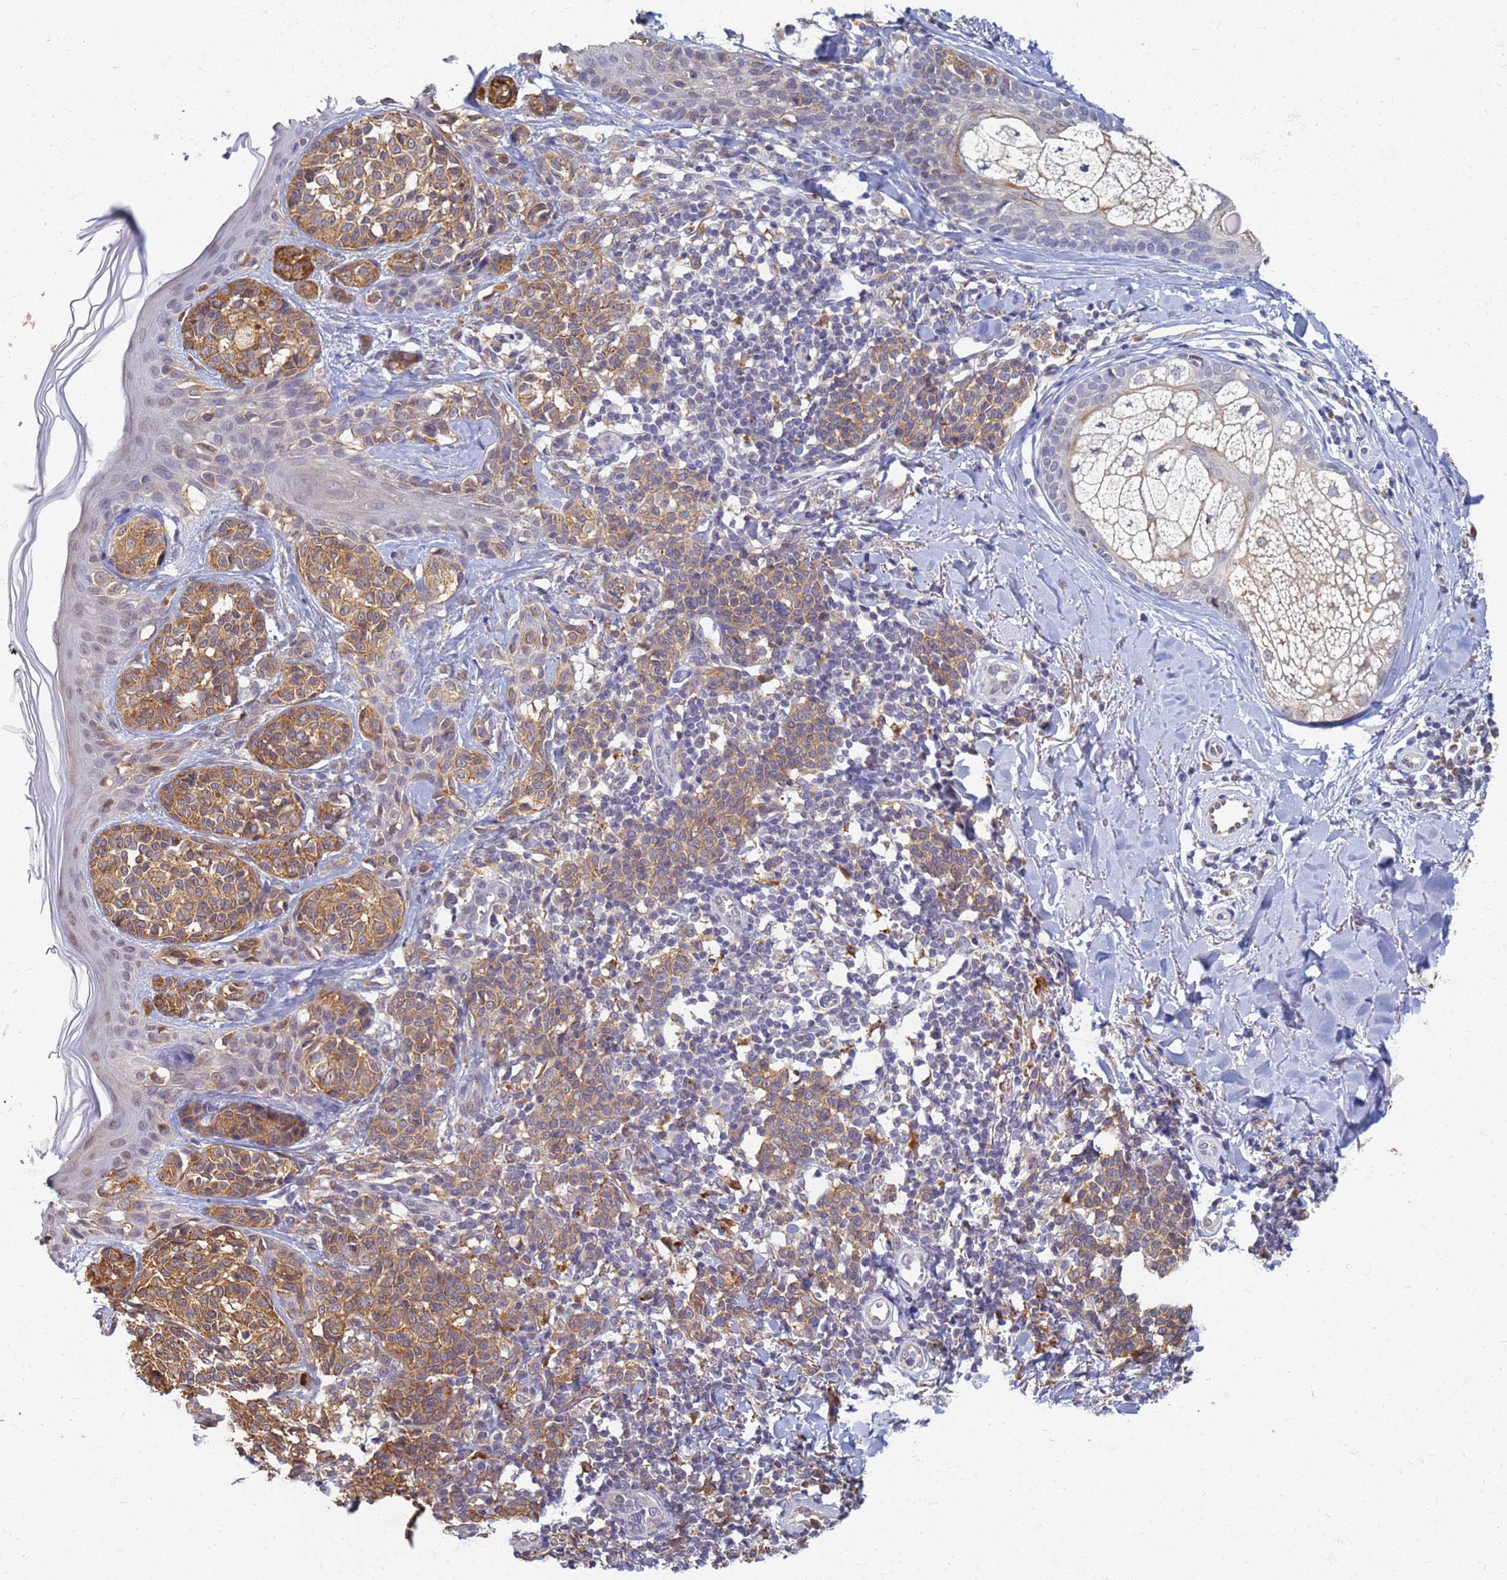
{"staining": {"intensity": "moderate", "quantity": ">75%", "location": "cytoplasmic/membranous"}, "tissue": "melanoma", "cell_type": "Tumor cells", "image_type": "cancer", "snomed": [{"axis": "morphology", "description": "Malignant melanoma, NOS"}, {"axis": "topography", "description": "Skin of upper extremity"}], "caption": "Immunohistochemical staining of human malignant melanoma displays medium levels of moderate cytoplasmic/membranous staining in about >75% of tumor cells.", "gene": "ATP6V1E1", "patient": {"sex": "male", "age": 40}}